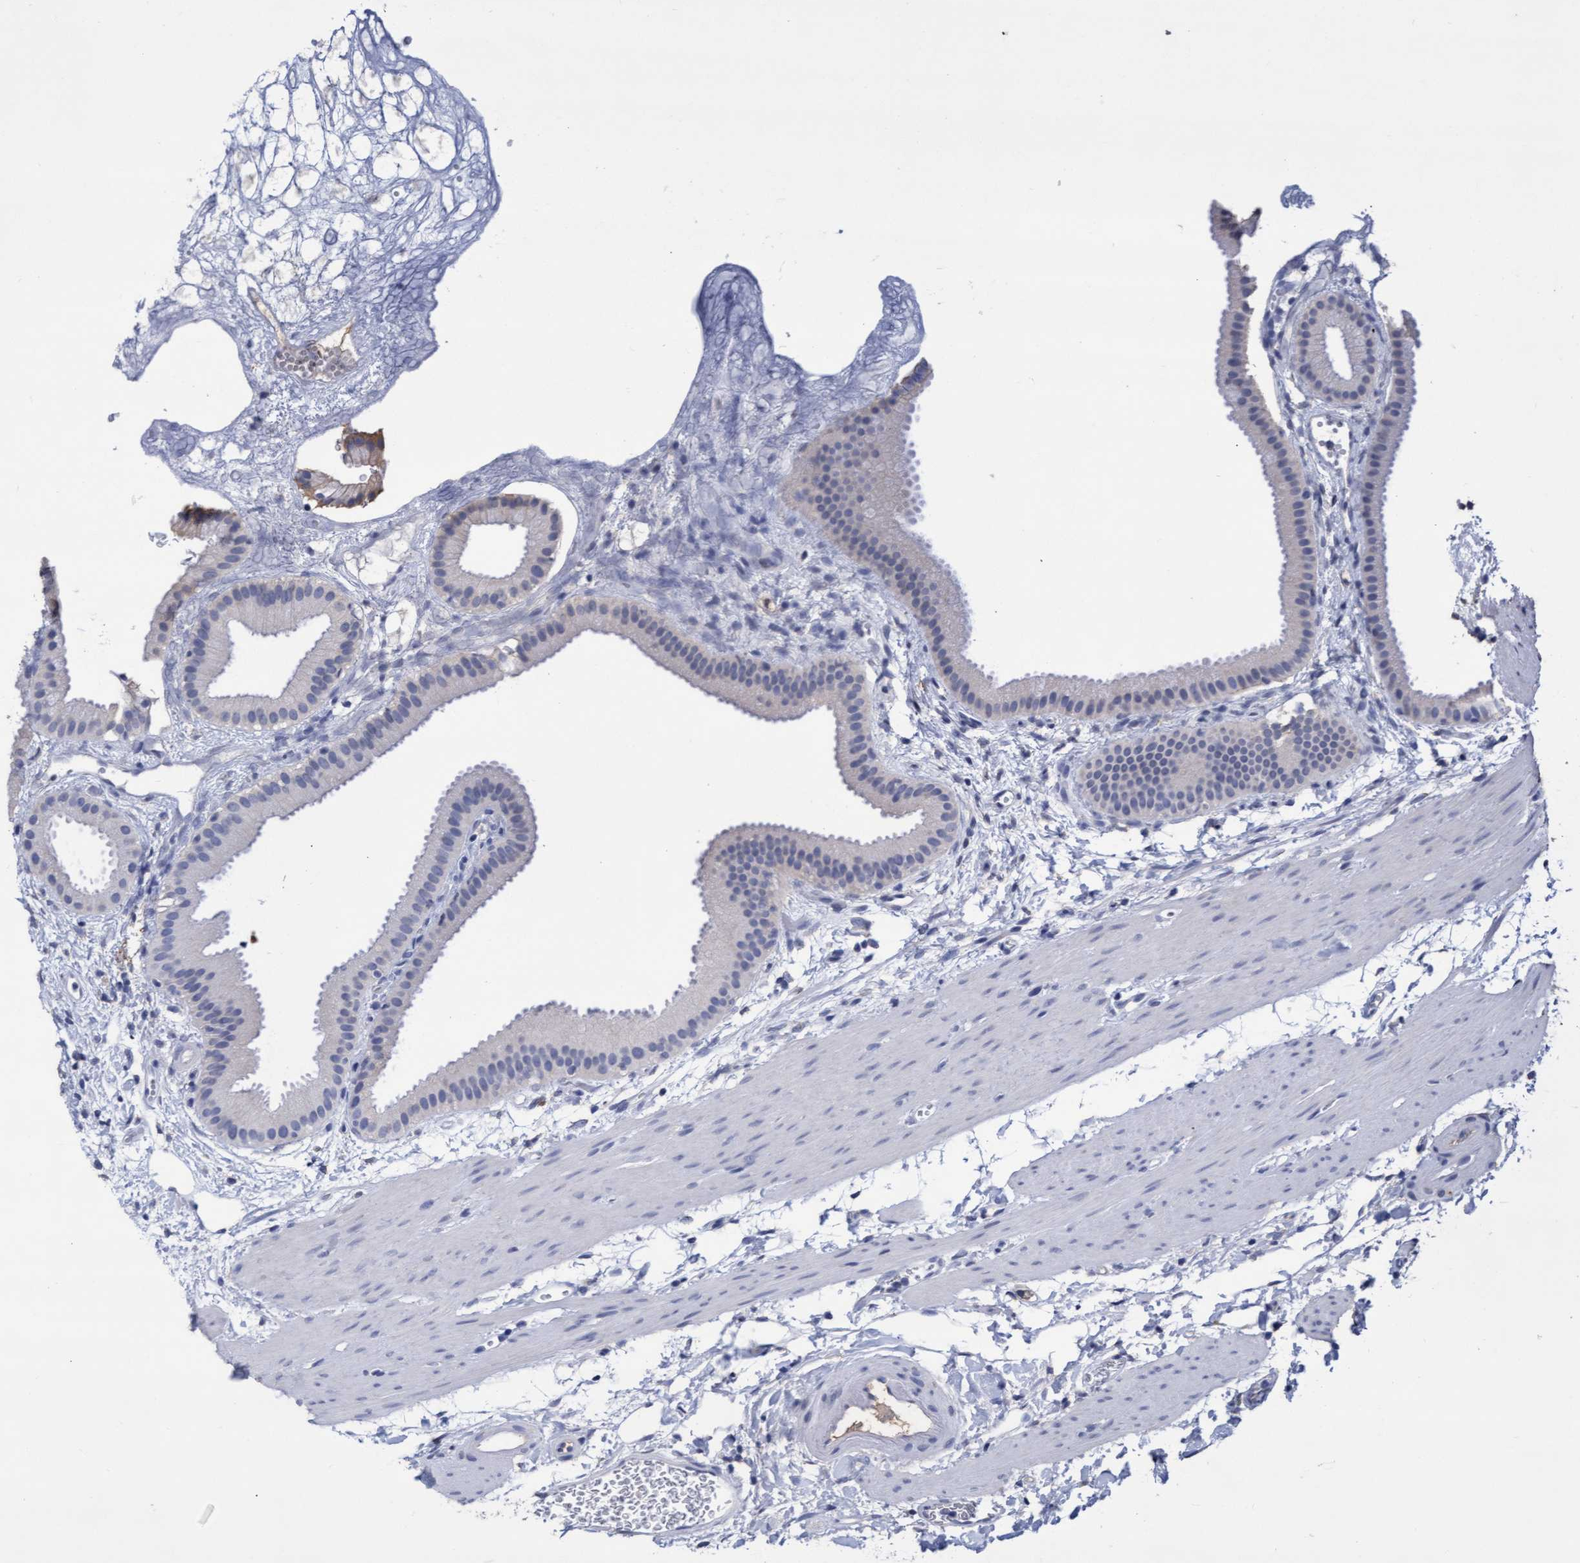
{"staining": {"intensity": "negative", "quantity": "none", "location": "none"}, "tissue": "gallbladder", "cell_type": "Glandular cells", "image_type": "normal", "snomed": [{"axis": "morphology", "description": "Normal tissue, NOS"}, {"axis": "topography", "description": "Gallbladder"}], "caption": "Immunohistochemistry photomicrograph of normal human gallbladder stained for a protein (brown), which displays no expression in glandular cells.", "gene": "GPR39", "patient": {"sex": "female", "age": 64}}